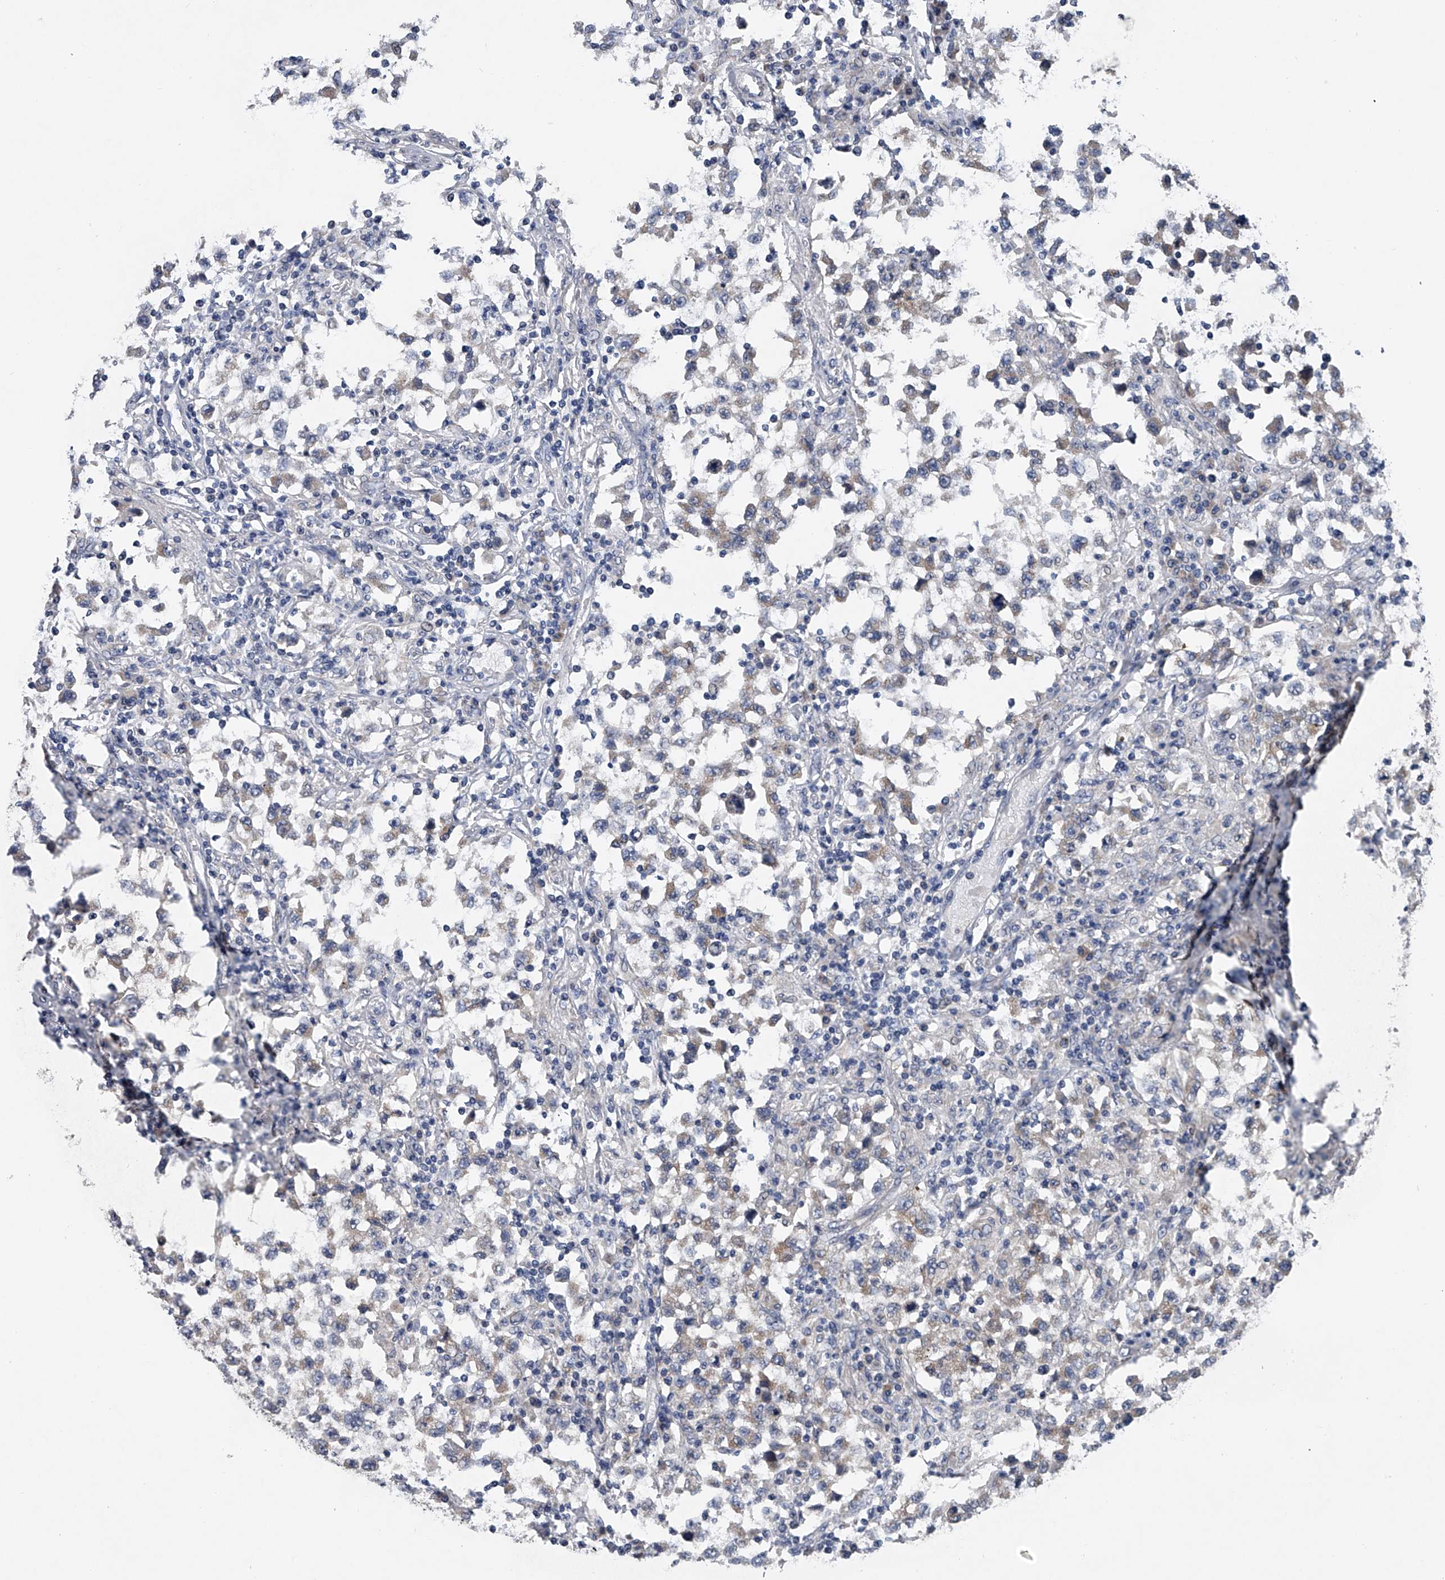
{"staining": {"intensity": "weak", "quantity": "<25%", "location": "cytoplasmic/membranous"}, "tissue": "testis cancer", "cell_type": "Tumor cells", "image_type": "cancer", "snomed": [{"axis": "morphology", "description": "Carcinoma, Embryonal, NOS"}, {"axis": "topography", "description": "Testis"}], "caption": "There is no significant expression in tumor cells of testis cancer.", "gene": "RNF5", "patient": {"sex": "male", "age": 21}}